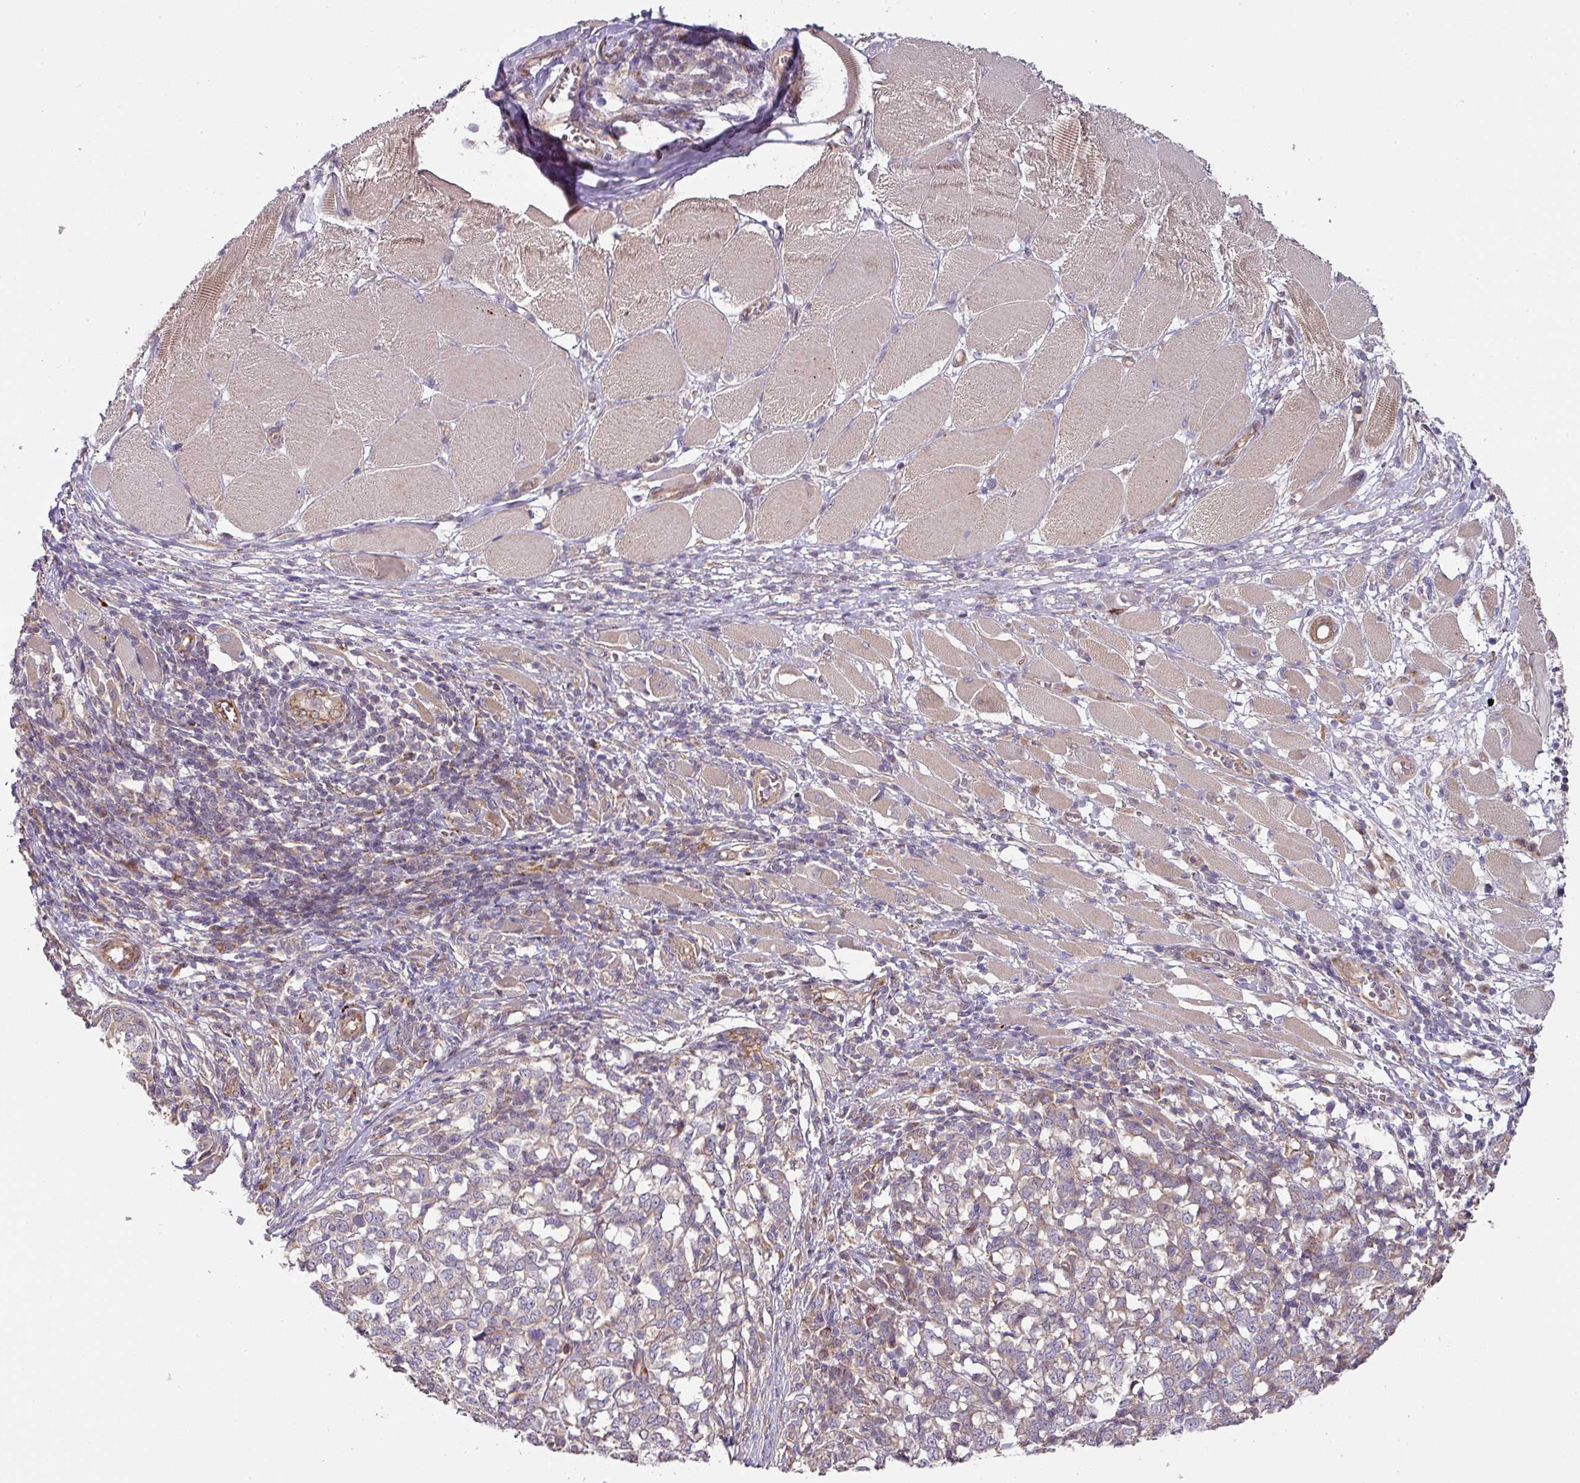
{"staining": {"intensity": "weak", "quantity": "25%-75%", "location": "cytoplasmic/membranous"}, "tissue": "melanoma", "cell_type": "Tumor cells", "image_type": "cancer", "snomed": [{"axis": "morphology", "description": "Malignant melanoma, NOS"}, {"axis": "topography", "description": "Skin"}], "caption": "Melanoma was stained to show a protein in brown. There is low levels of weak cytoplasmic/membranous positivity in approximately 25%-75% of tumor cells.", "gene": "STK35", "patient": {"sex": "female", "age": 72}}